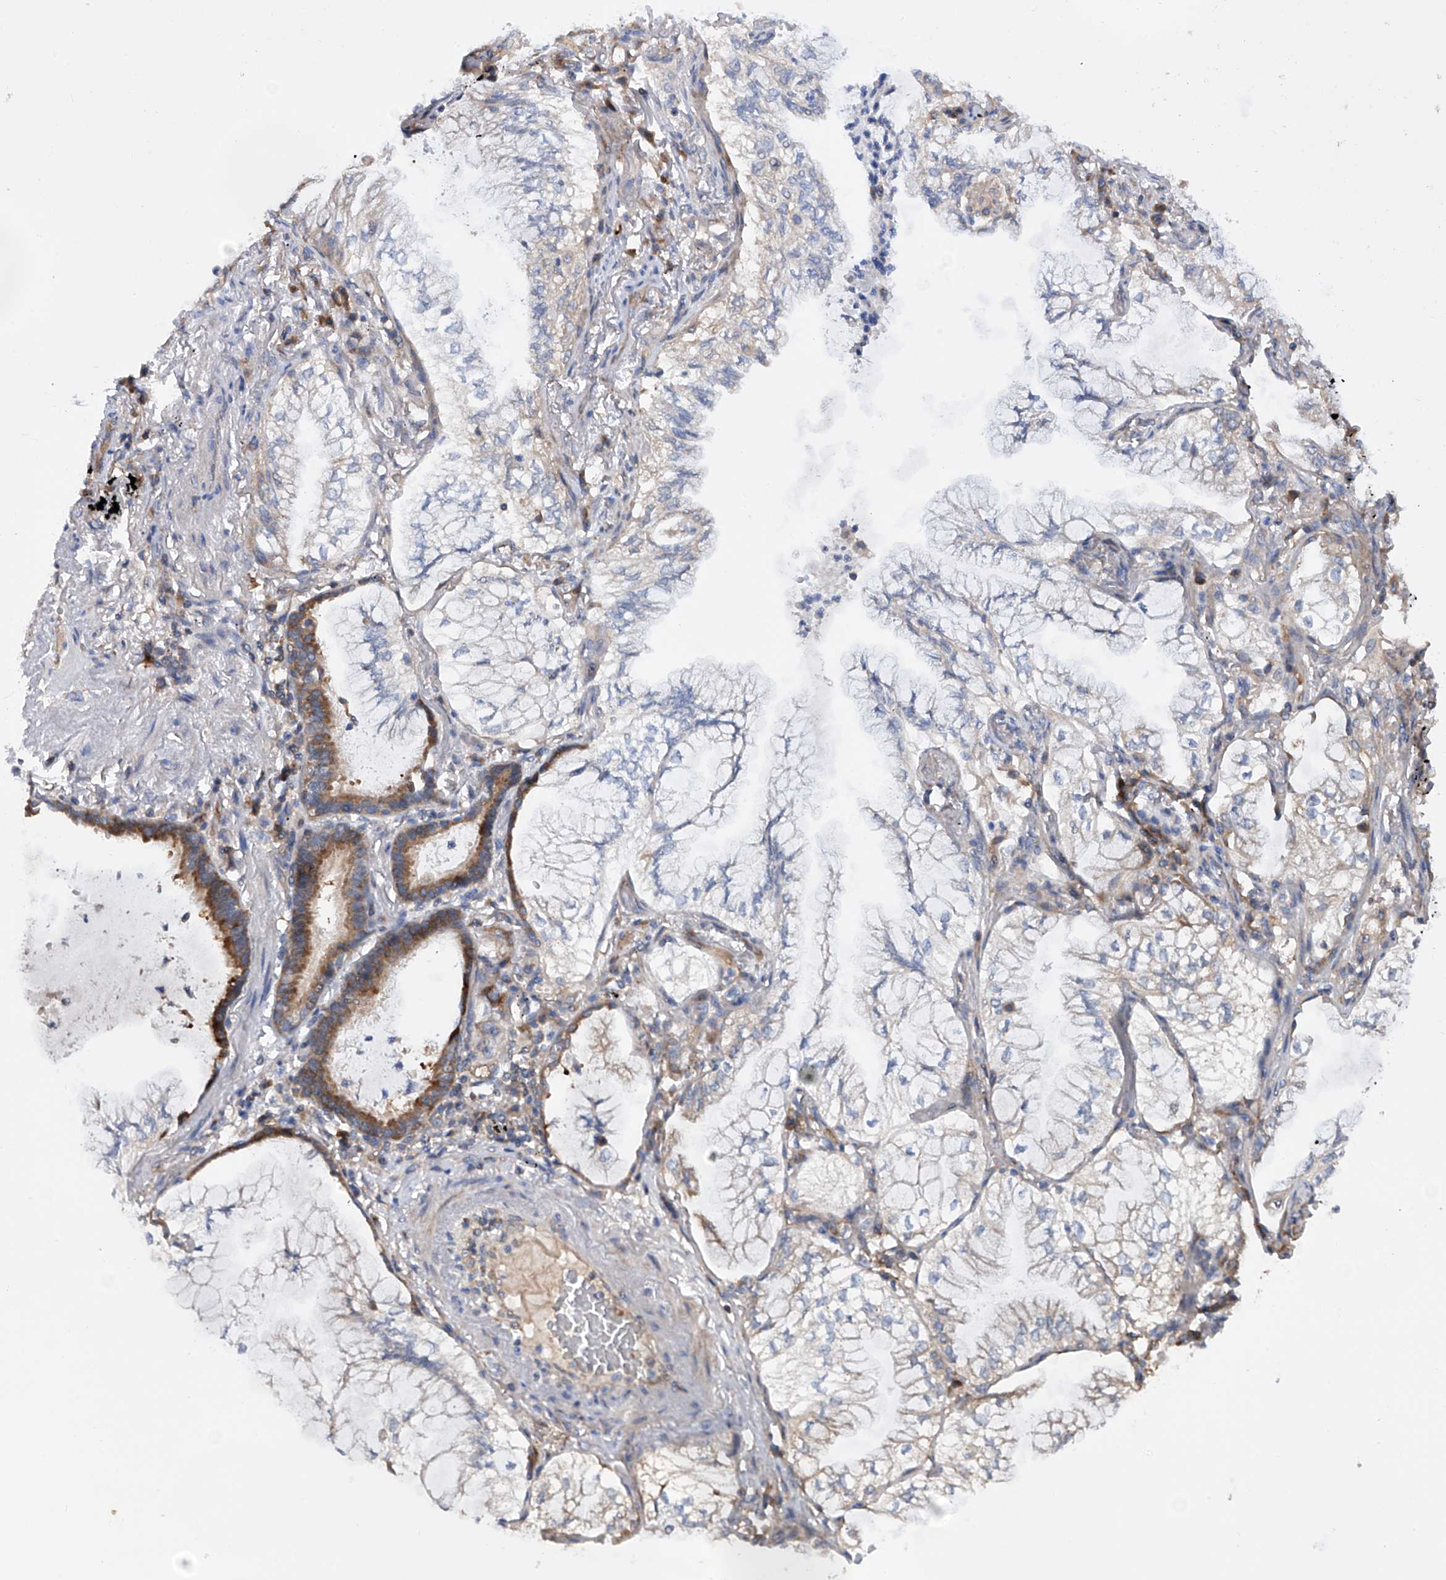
{"staining": {"intensity": "moderate", "quantity": "<25%", "location": "cytoplasmic/membranous"}, "tissue": "lung cancer", "cell_type": "Tumor cells", "image_type": "cancer", "snomed": [{"axis": "morphology", "description": "Adenocarcinoma, NOS"}, {"axis": "topography", "description": "Lung"}], "caption": "Protein staining by IHC reveals moderate cytoplasmic/membranous expression in approximately <25% of tumor cells in lung adenocarcinoma.", "gene": "NUDT17", "patient": {"sex": "female", "age": 70}}